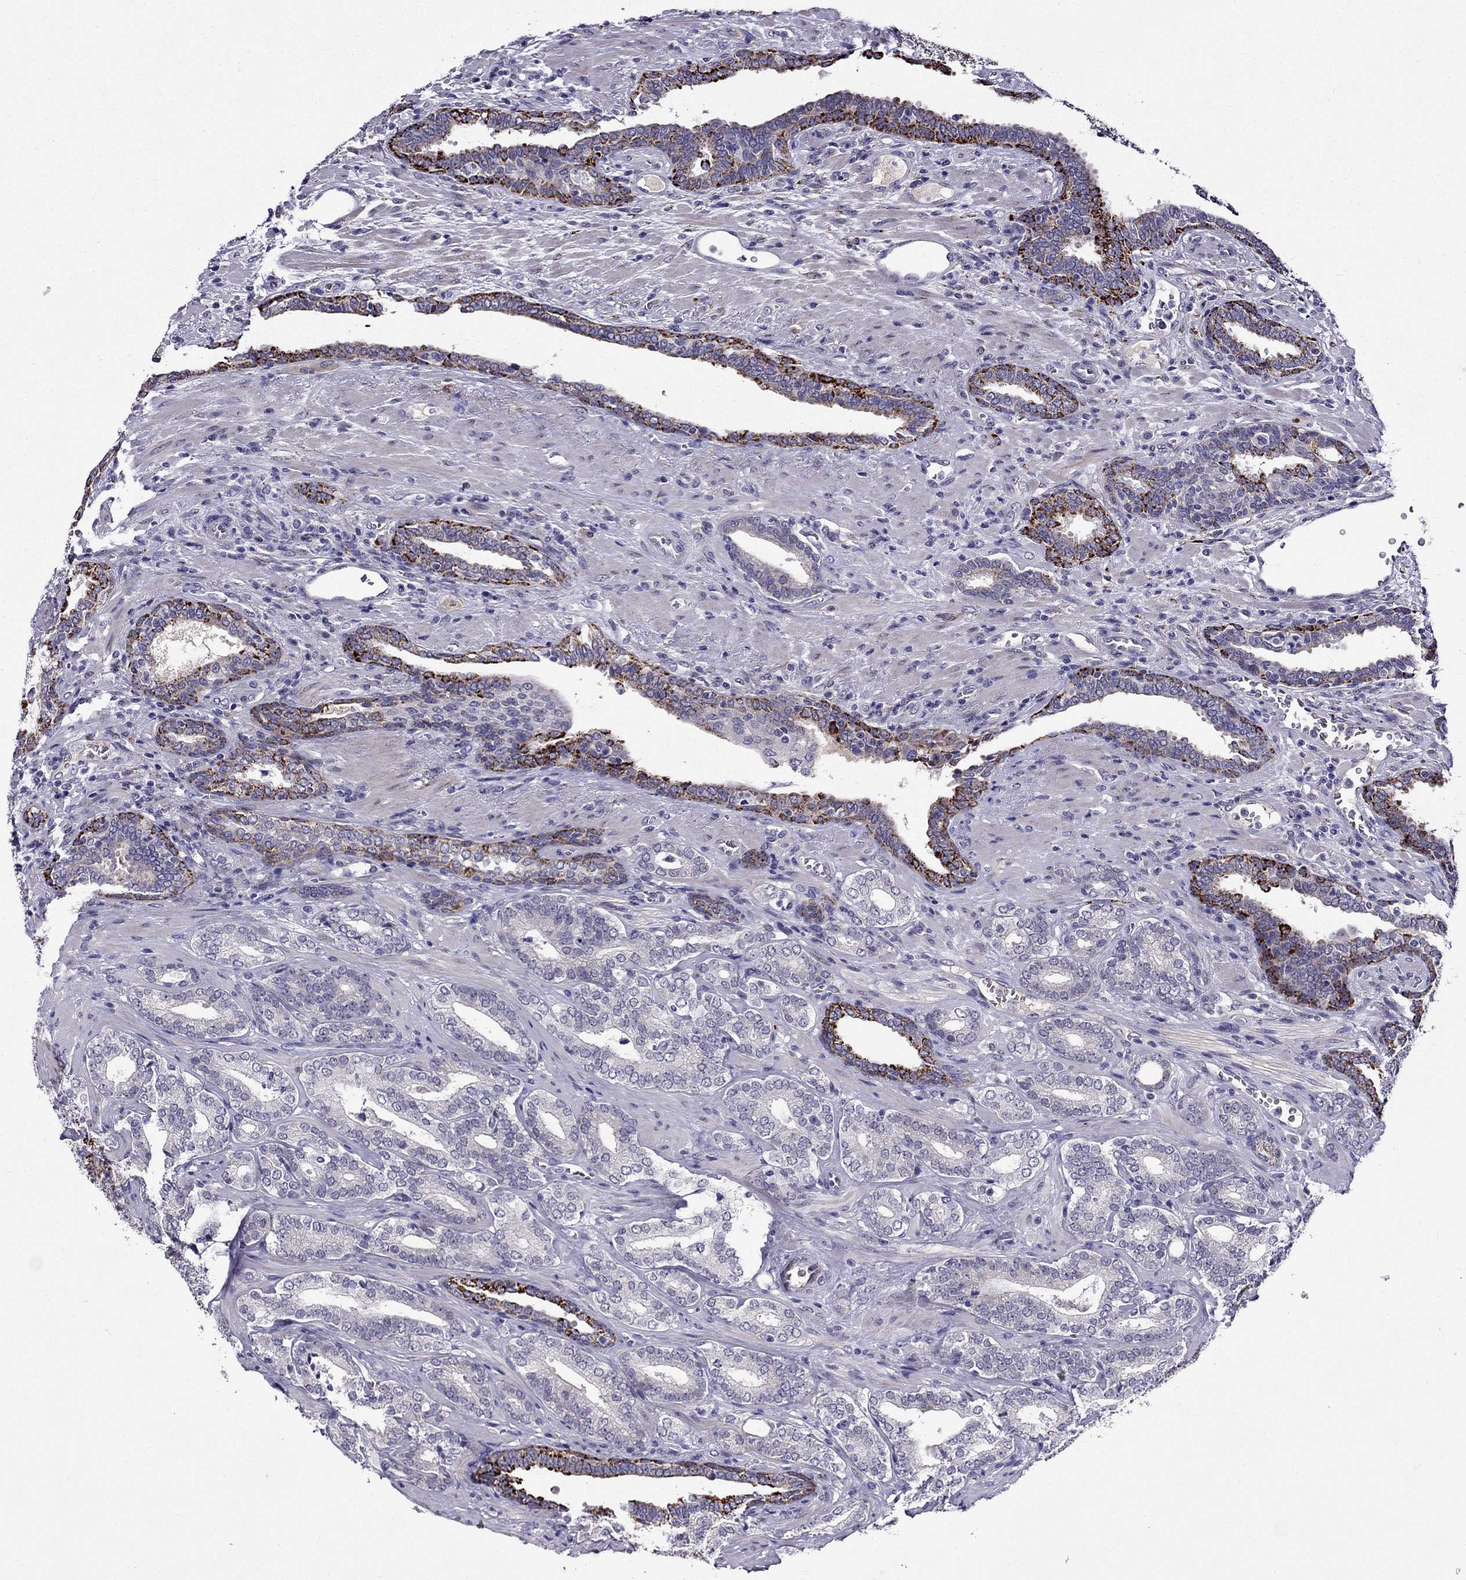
{"staining": {"intensity": "negative", "quantity": "none", "location": "none"}, "tissue": "prostate cancer", "cell_type": "Tumor cells", "image_type": "cancer", "snomed": [{"axis": "morphology", "description": "Adenocarcinoma, Low grade"}, {"axis": "topography", "description": "Prostate"}], "caption": "A histopathology image of human prostate cancer is negative for staining in tumor cells. (Brightfield microscopy of DAB immunohistochemistry at high magnification).", "gene": "PI16", "patient": {"sex": "male", "age": 61}}